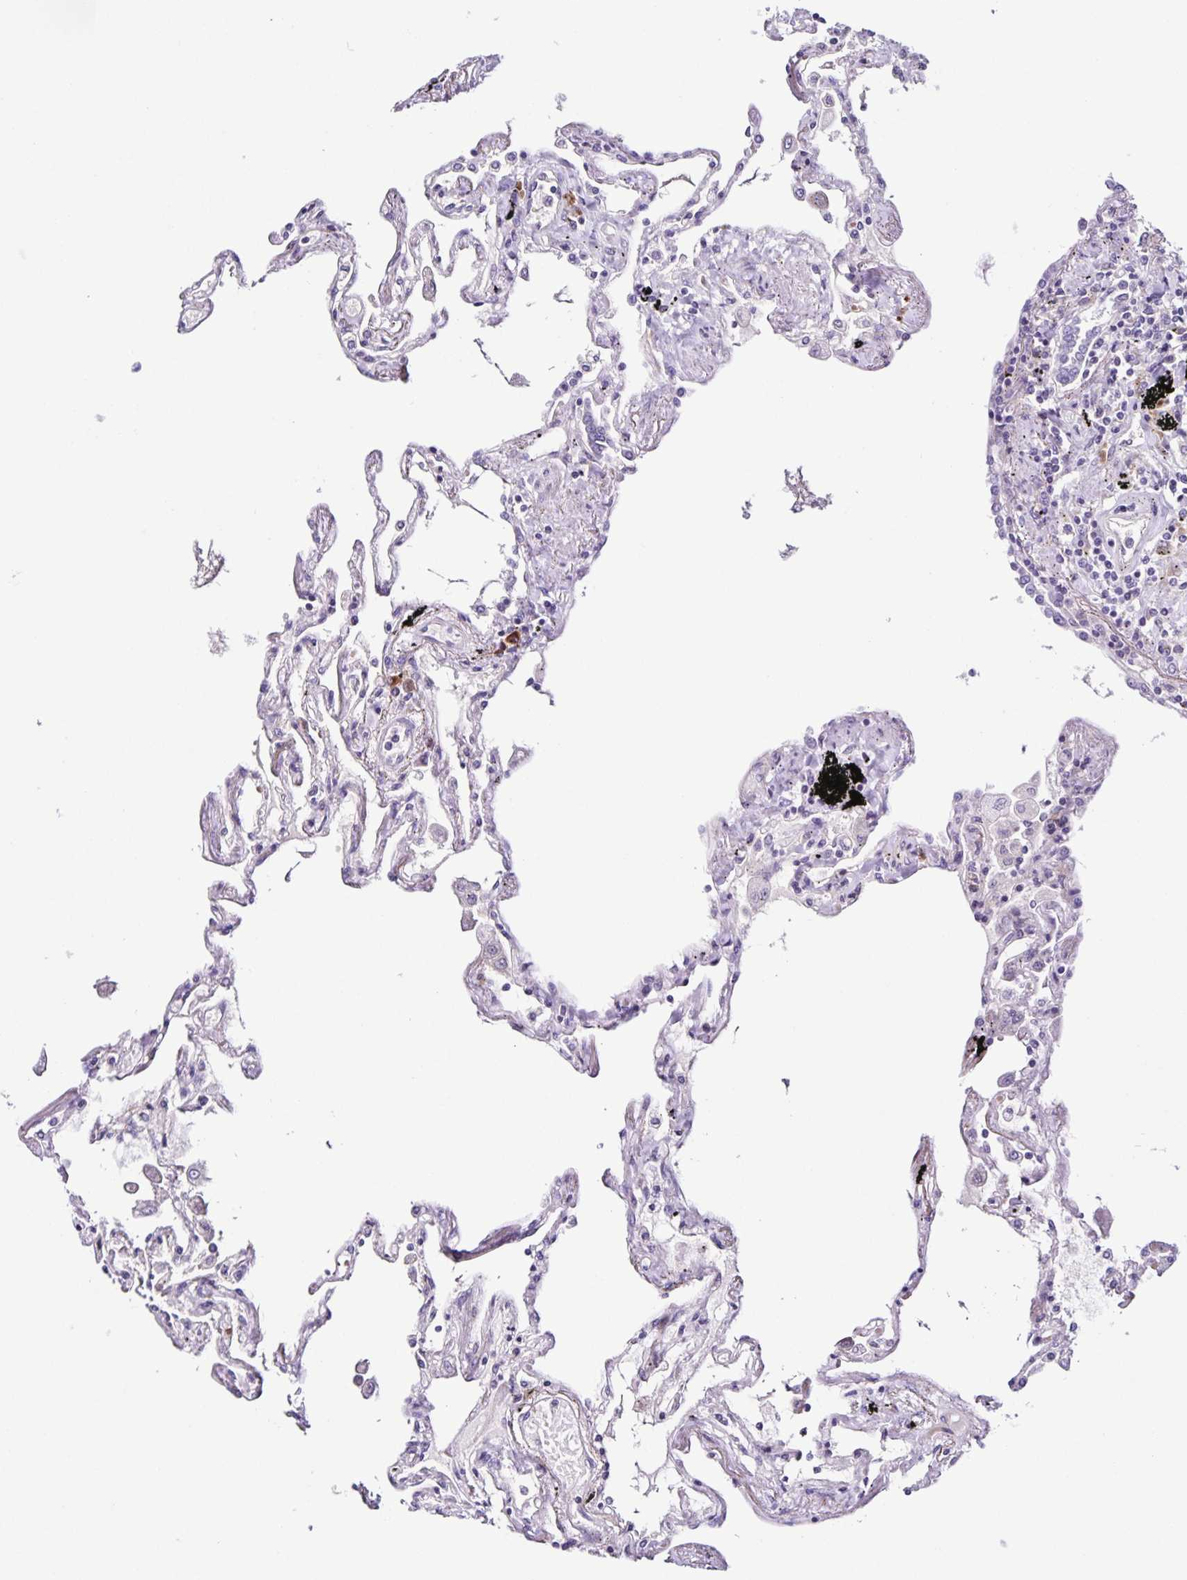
{"staining": {"intensity": "weak", "quantity": "<25%", "location": "cytoplasmic/membranous"}, "tissue": "lung", "cell_type": "Alveolar cells", "image_type": "normal", "snomed": [{"axis": "morphology", "description": "Normal tissue, NOS"}, {"axis": "morphology", "description": "Adenocarcinoma, NOS"}, {"axis": "topography", "description": "Cartilage tissue"}, {"axis": "topography", "description": "Lung"}], "caption": "A high-resolution image shows IHC staining of benign lung, which displays no significant staining in alveolar cells.", "gene": "RNFT2", "patient": {"sex": "female", "age": 67}}